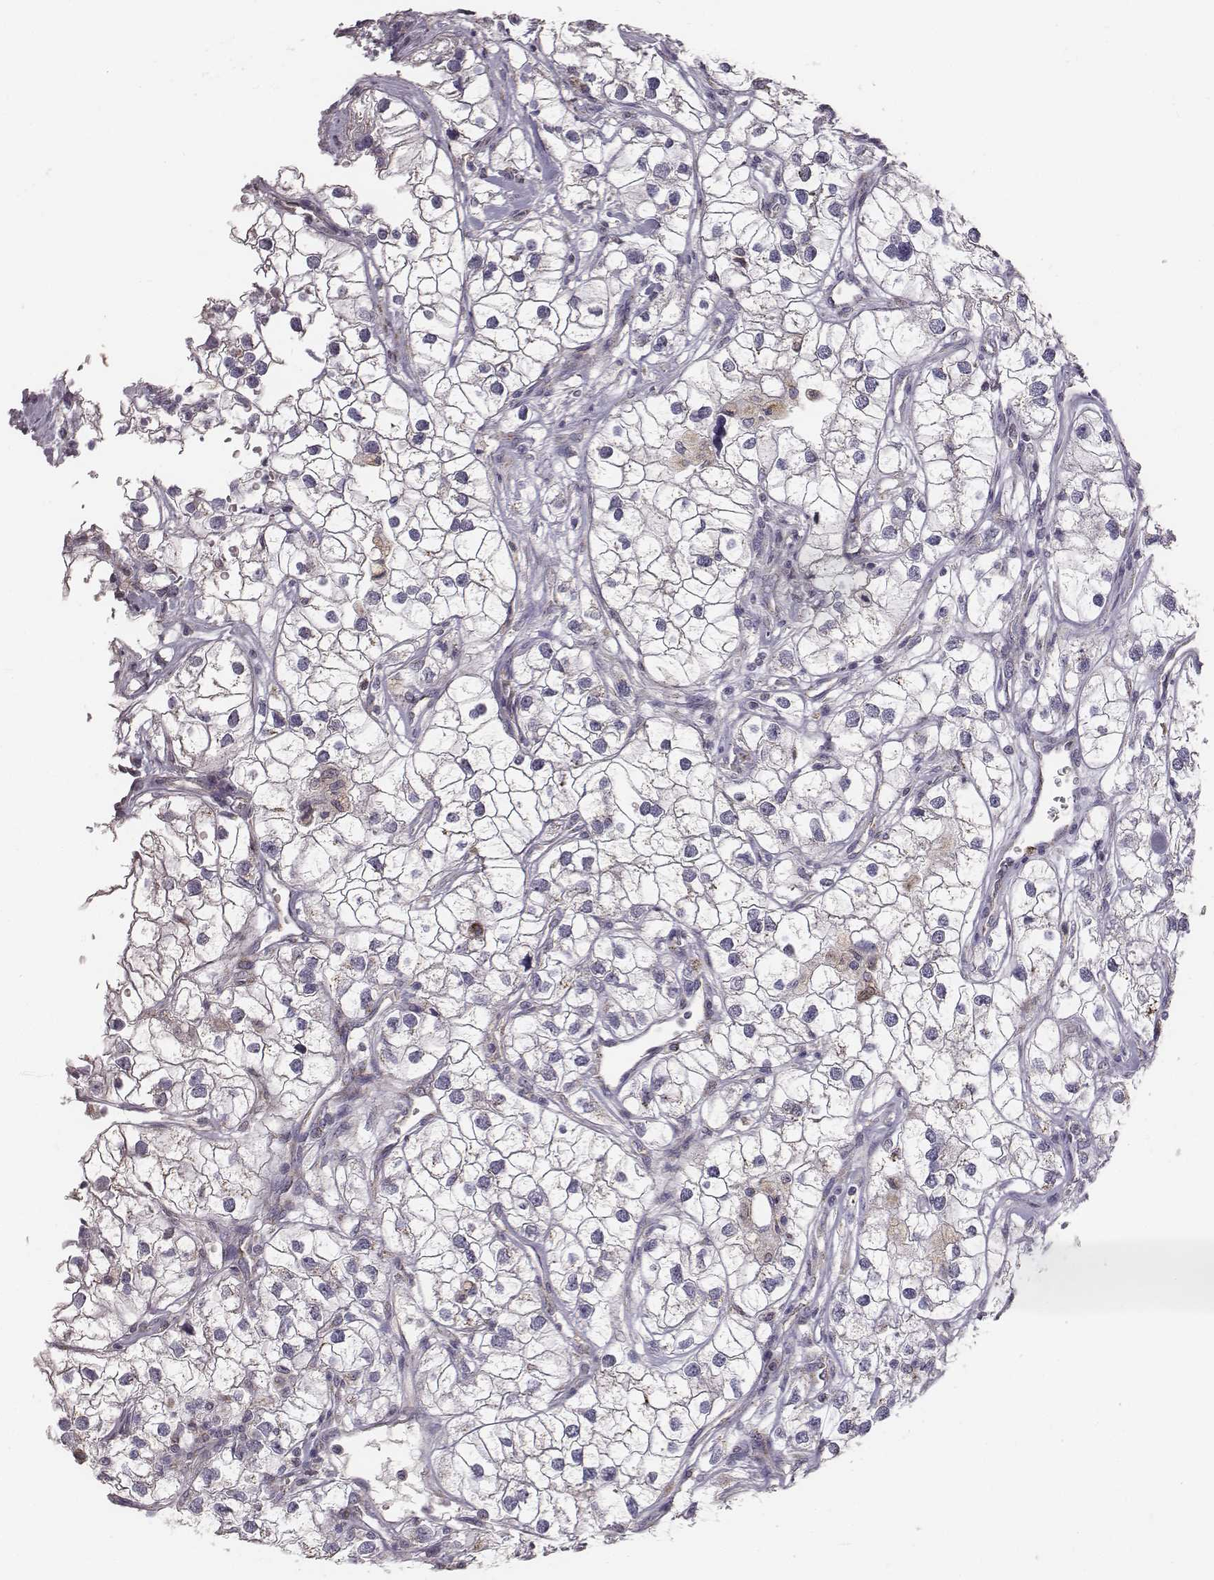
{"staining": {"intensity": "weak", "quantity": "25%-75%", "location": "cytoplasmic/membranous"}, "tissue": "renal cancer", "cell_type": "Tumor cells", "image_type": "cancer", "snomed": [{"axis": "morphology", "description": "Adenocarcinoma, NOS"}, {"axis": "topography", "description": "Kidney"}], "caption": "Immunohistochemistry (DAB (3,3'-diaminobenzidine)) staining of renal cancer shows weak cytoplasmic/membranous protein staining in about 25%-75% of tumor cells.", "gene": "ABCD3", "patient": {"sex": "male", "age": 59}}